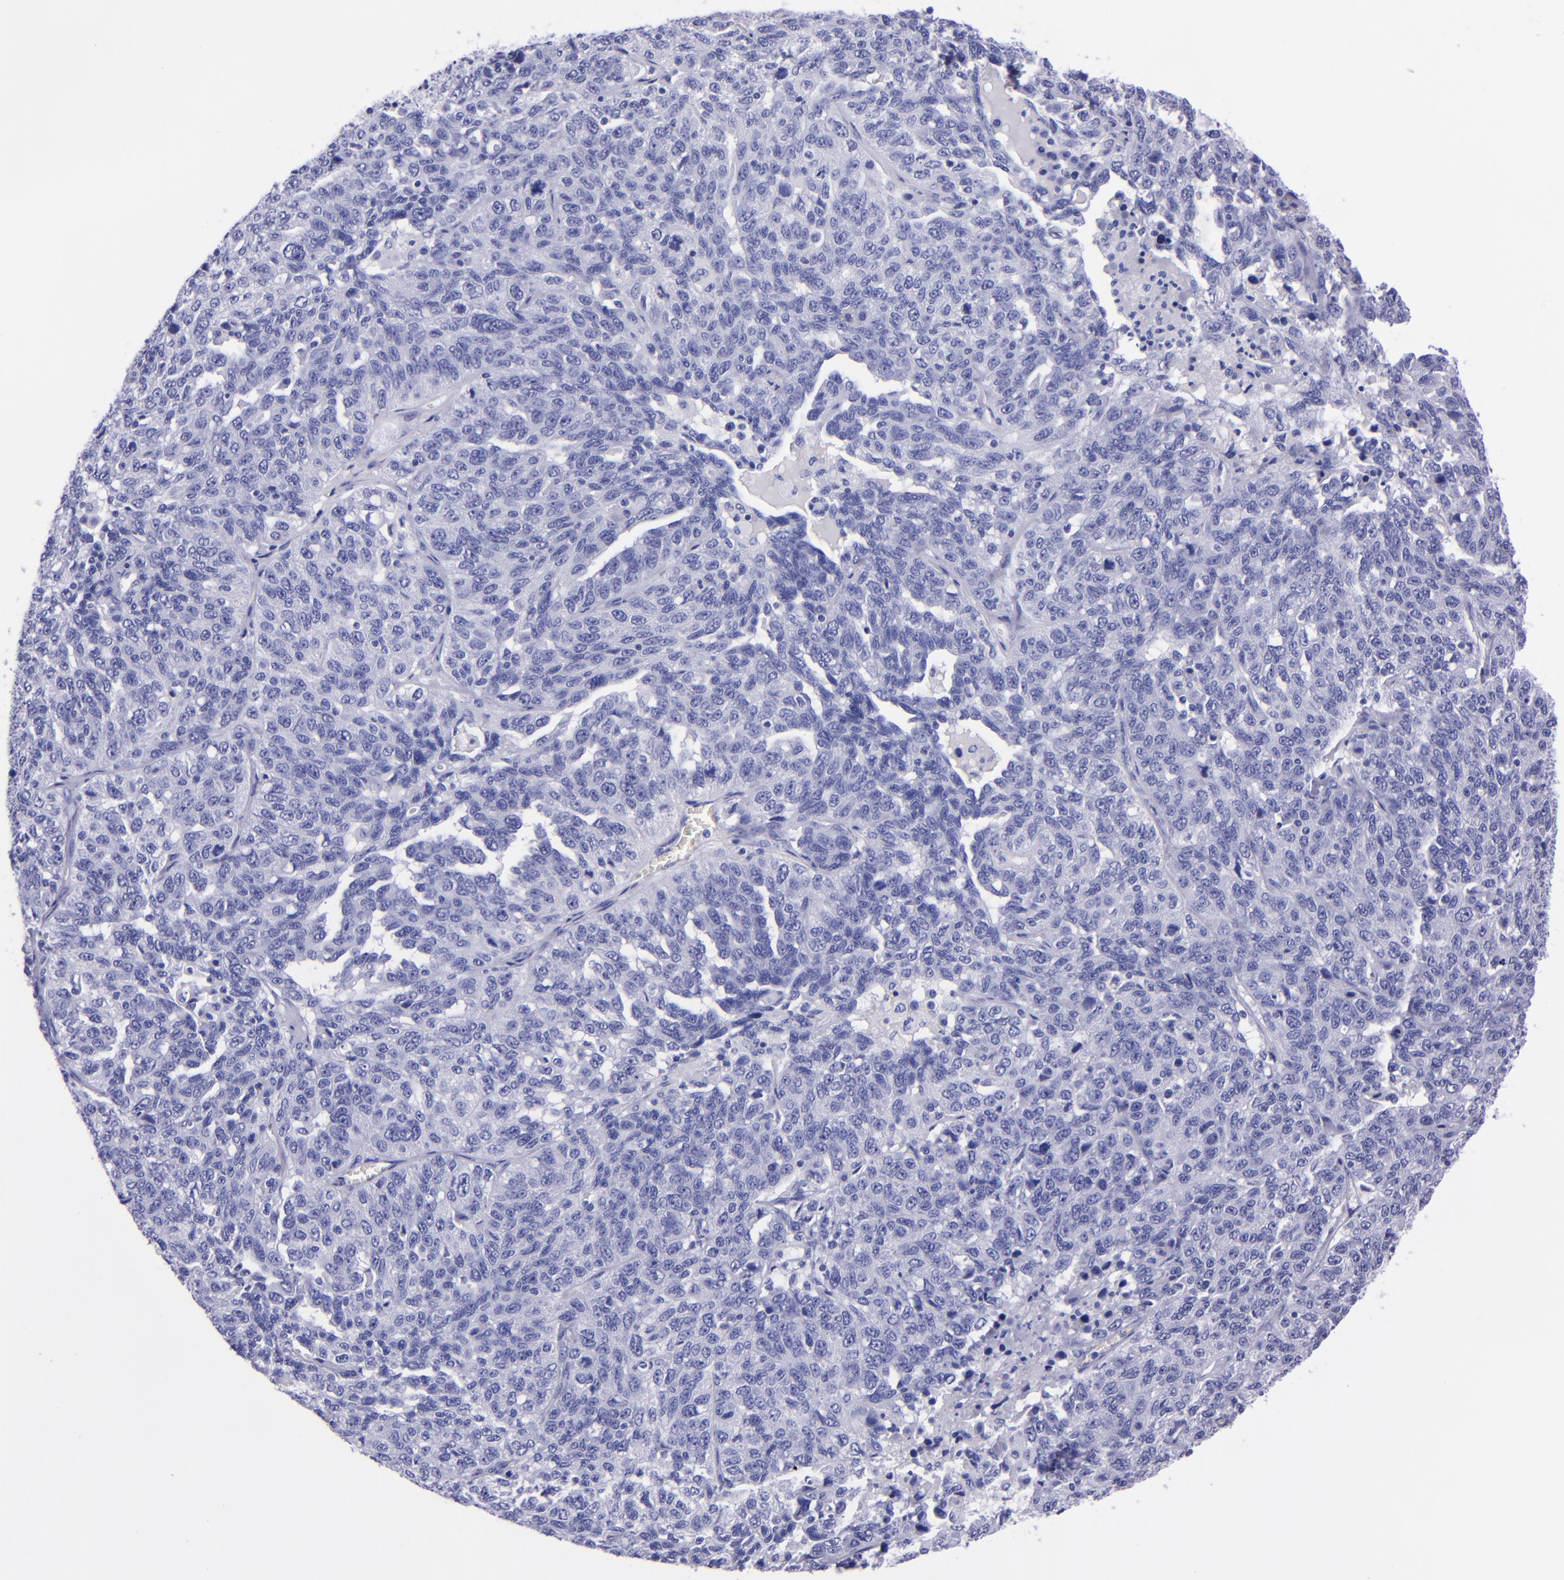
{"staining": {"intensity": "negative", "quantity": "none", "location": "none"}, "tissue": "ovarian cancer", "cell_type": "Tumor cells", "image_type": "cancer", "snomed": [{"axis": "morphology", "description": "Cystadenocarcinoma, serous, NOS"}, {"axis": "topography", "description": "Ovary"}], "caption": "Ovarian cancer stained for a protein using immunohistochemistry (IHC) reveals no staining tumor cells.", "gene": "MBP", "patient": {"sex": "female", "age": 71}}